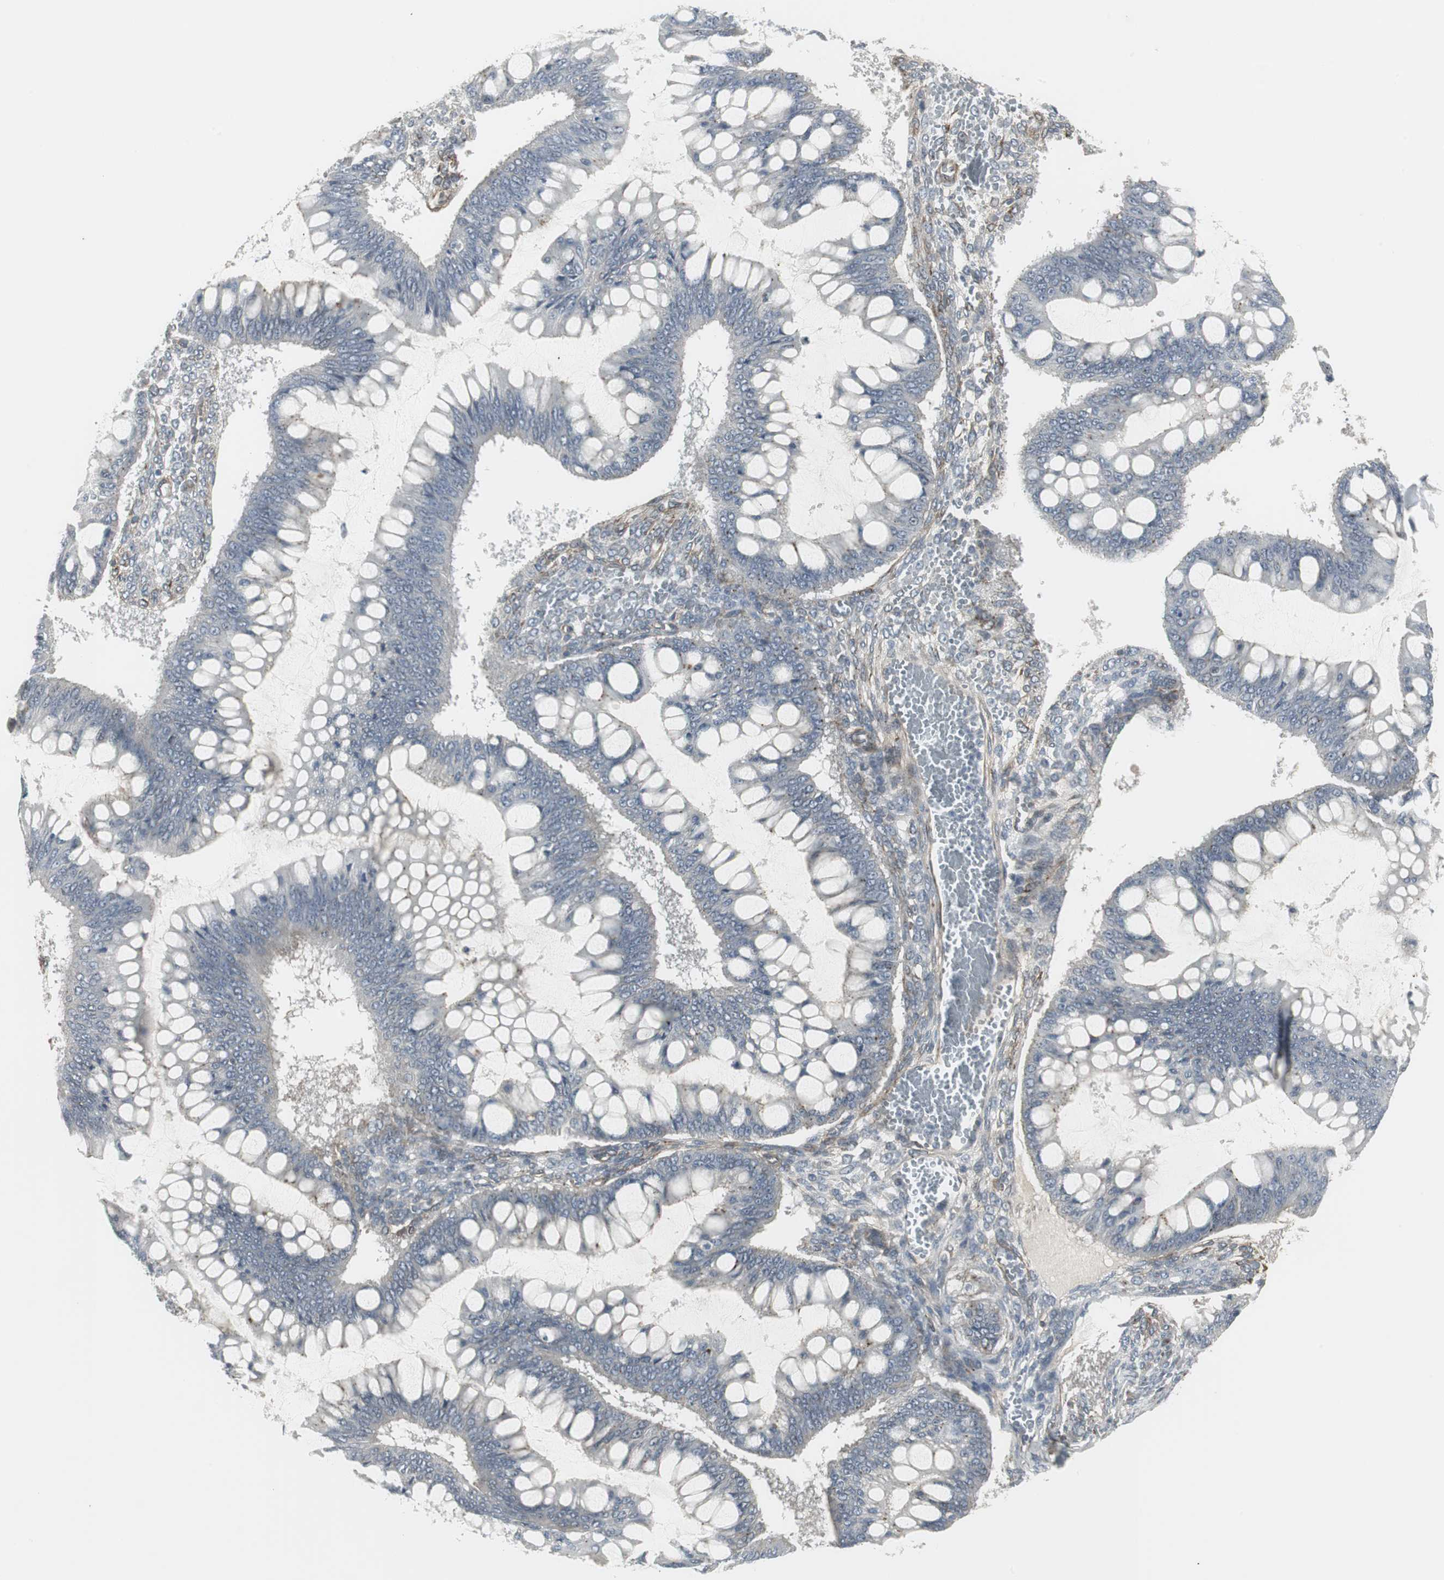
{"staining": {"intensity": "negative", "quantity": "none", "location": "none"}, "tissue": "ovarian cancer", "cell_type": "Tumor cells", "image_type": "cancer", "snomed": [{"axis": "morphology", "description": "Cystadenocarcinoma, mucinous, NOS"}, {"axis": "topography", "description": "Ovary"}], "caption": "Mucinous cystadenocarcinoma (ovarian) was stained to show a protein in brown. There is no significant expression in tumor cells.", "gene": "SCYL3", "patient": {"sex": "female", "age": 73}}